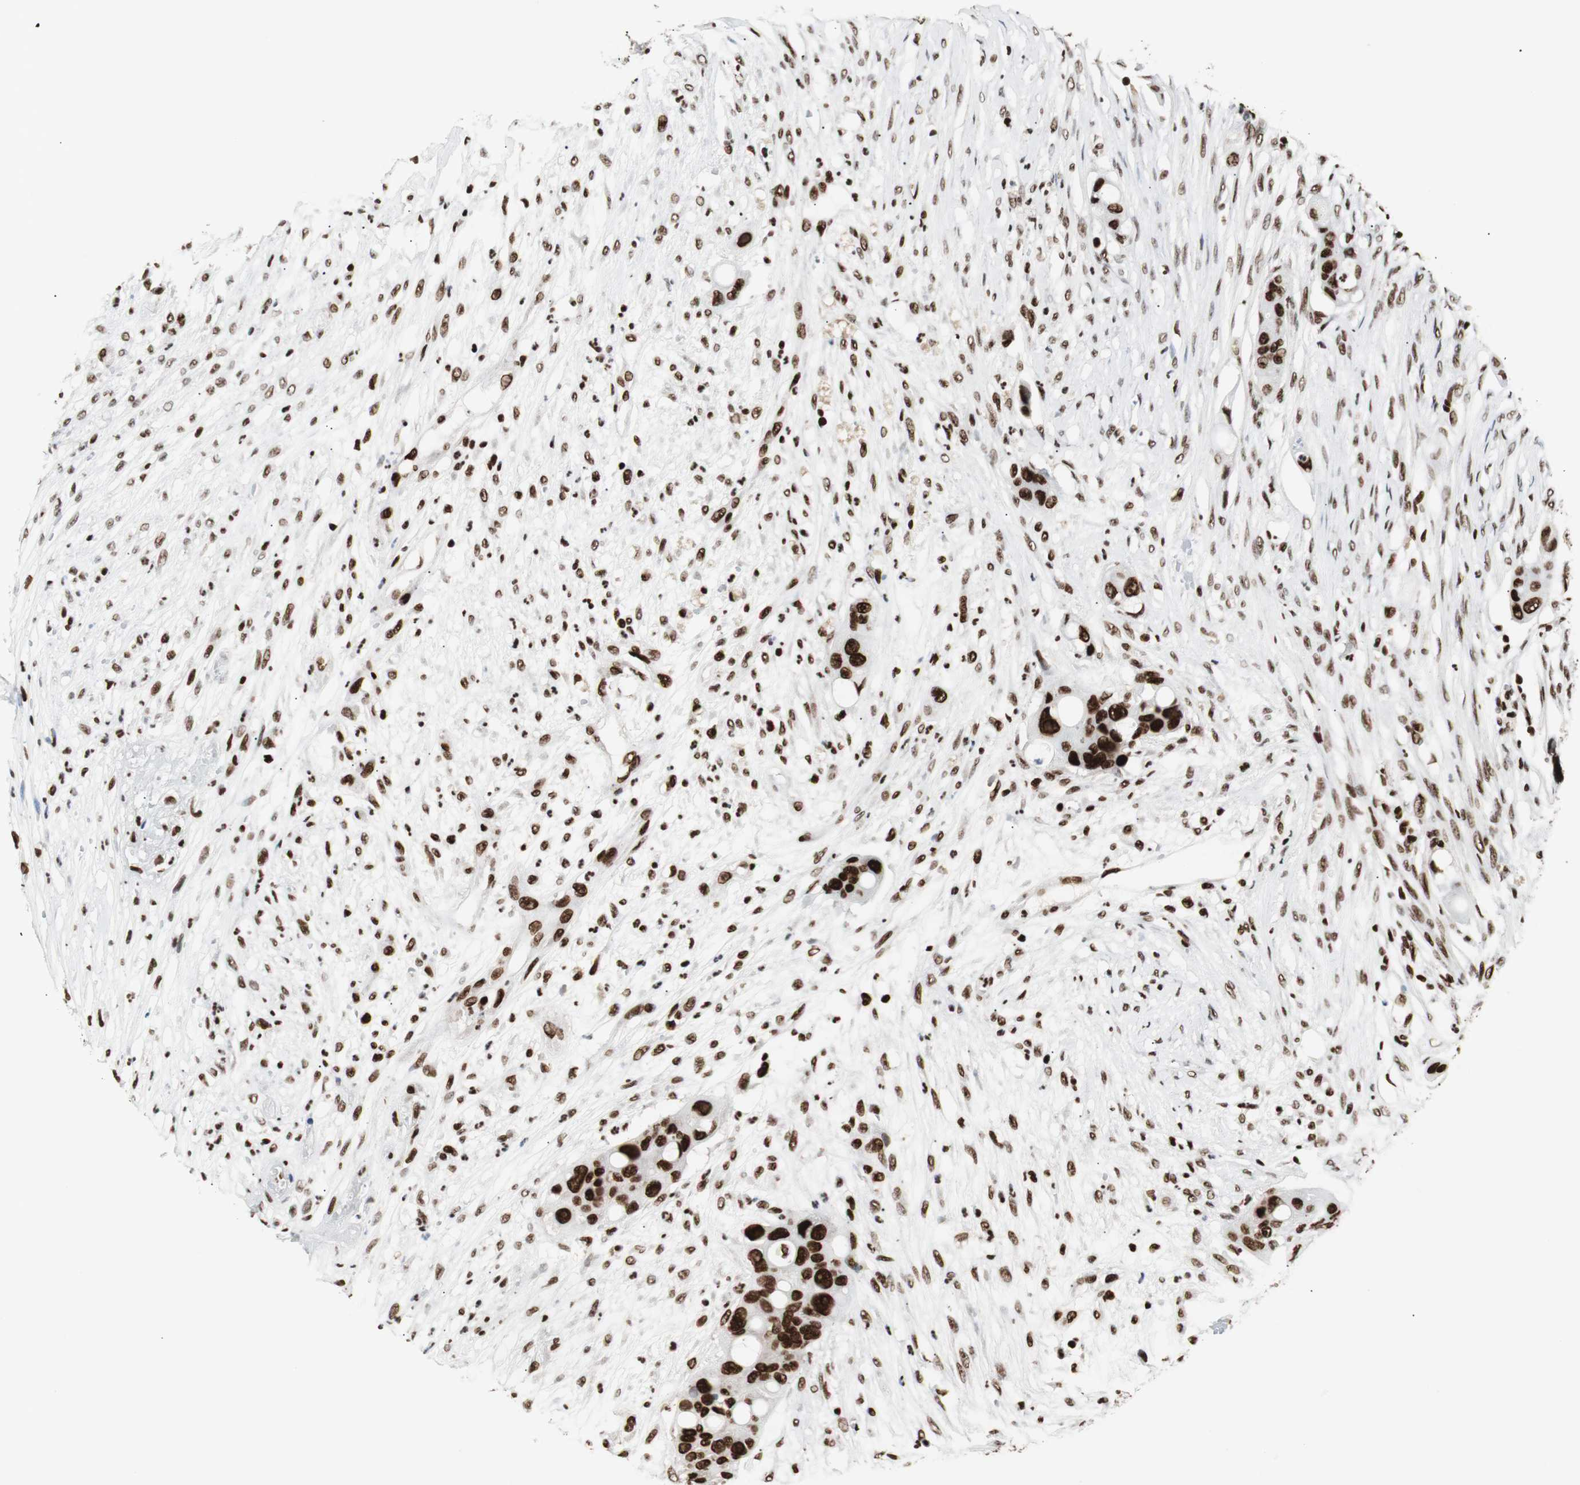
{"staining": {"intensity": "strong", "quantity": ">75%", "location": "nuclear"}, "tissue": "colorectal cancer", "cell_type": "Tumor cells", "image_type": "cancer", "snomed": [{"axis": "morphology", "description": "Adenocarcinoma, NOS"}, {"axis": "topography", "description": "Colon"}], "caption": "This micrograph demonstrates IHC staining of human colorectal adenocarcinoma, with high strong nuclear expression in approximately >75% of tumor cells.", "gene": "MTA2", "patient": {"sex": "female", "age": 57}}